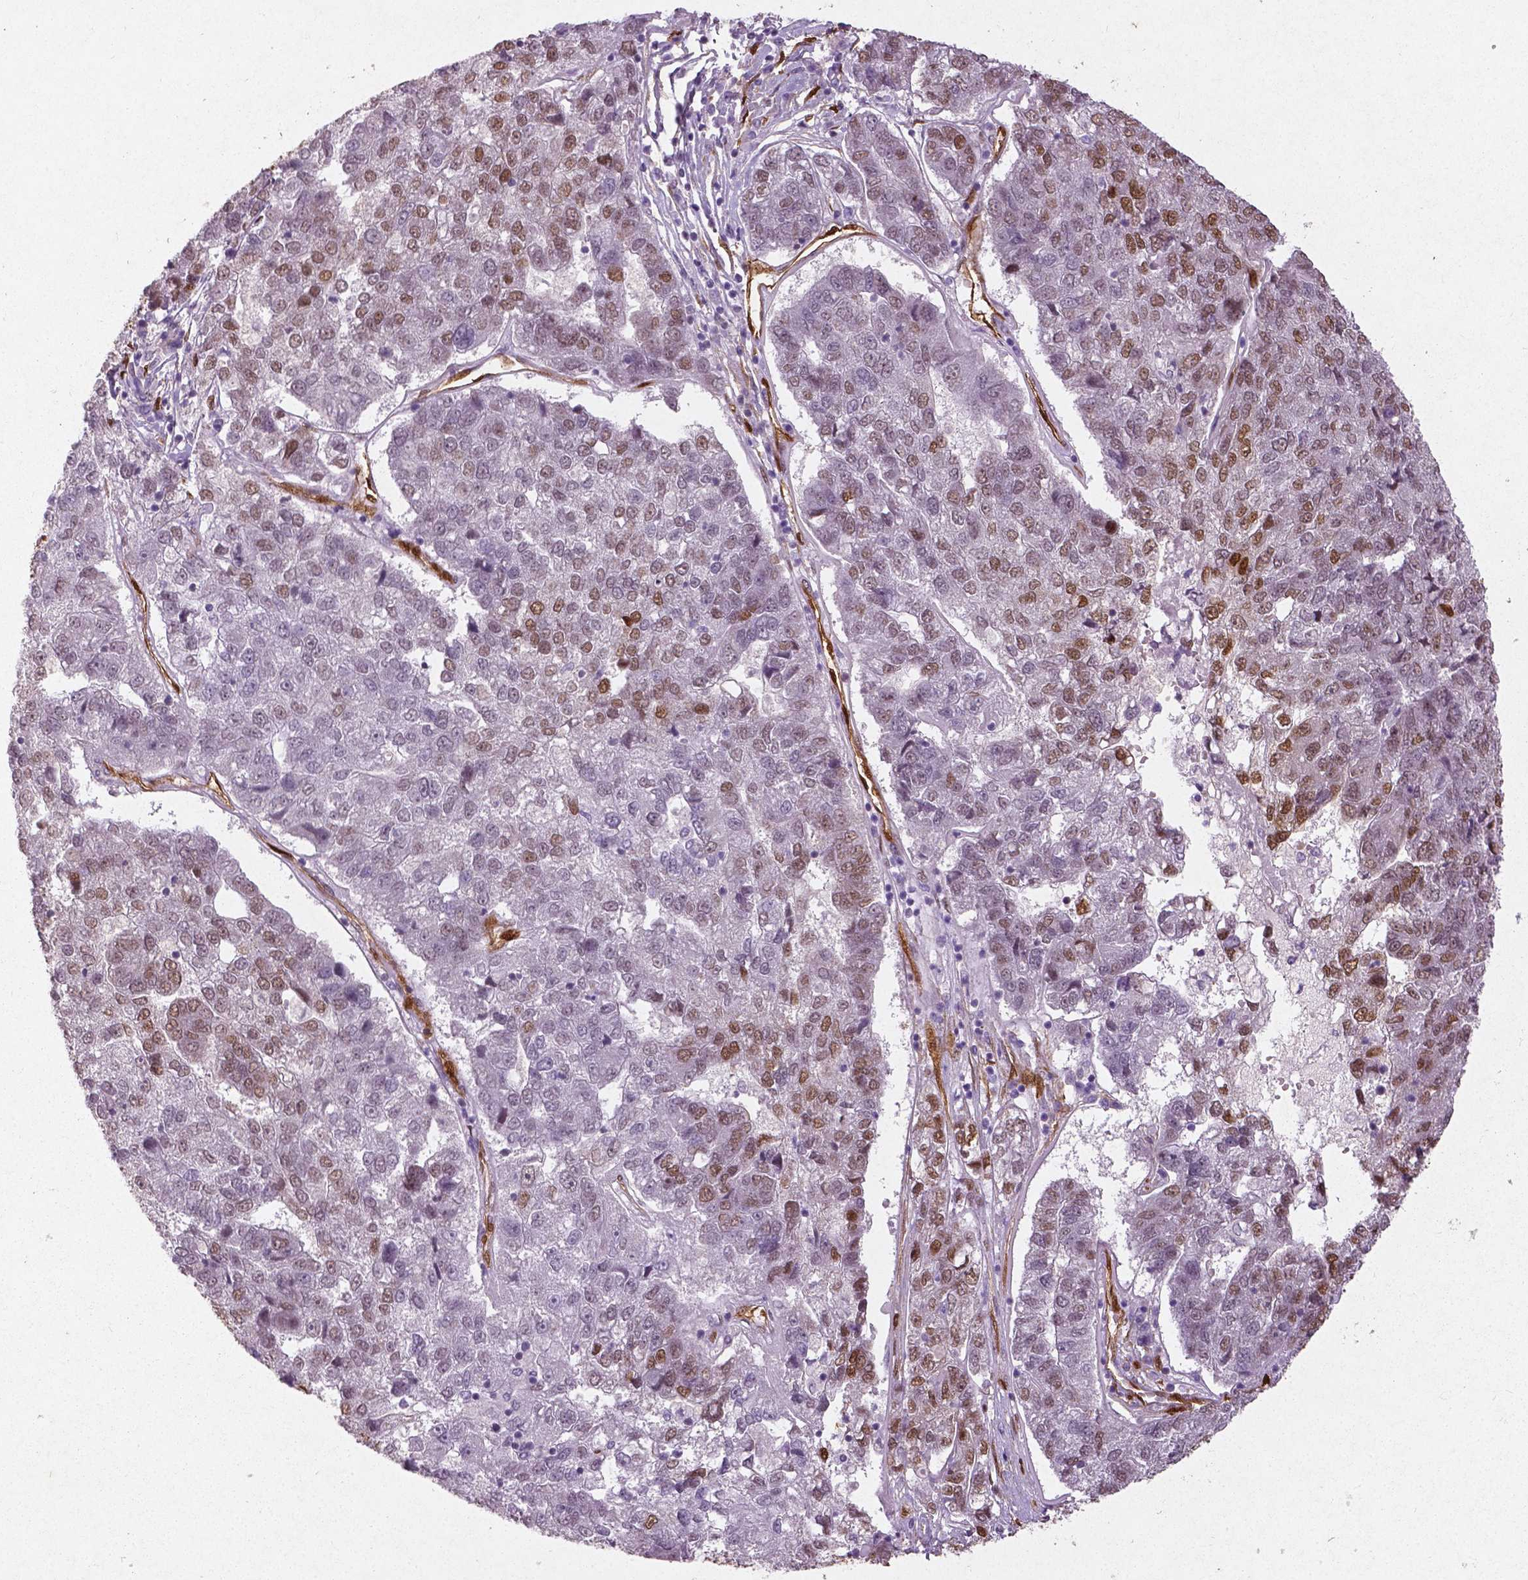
{"staining": {"intensity": "moderate", "quantity": "25%-75%", "location": "cytoplasmic/membranous,nuclear"}, "tissue": "pancreatic cancer", "cell_type": "Tumor cells", "image_type": "cancer", "snomed": [{"axis": "morphology", "description": "Adenocarcinoma, NOS"}, {"axis": "topography", "description": "Pancreas"}], "caption": "A histopathology image of human pancreatic cancer stained for a protein shows moderate cytoplasmic/membranous and nuclear brown staining in tumor cells. (Brightfield microscopy of DAB IHC at high magnification).", "gene": "WWTR1", "patient": {"sex": "female", "age": 61}}